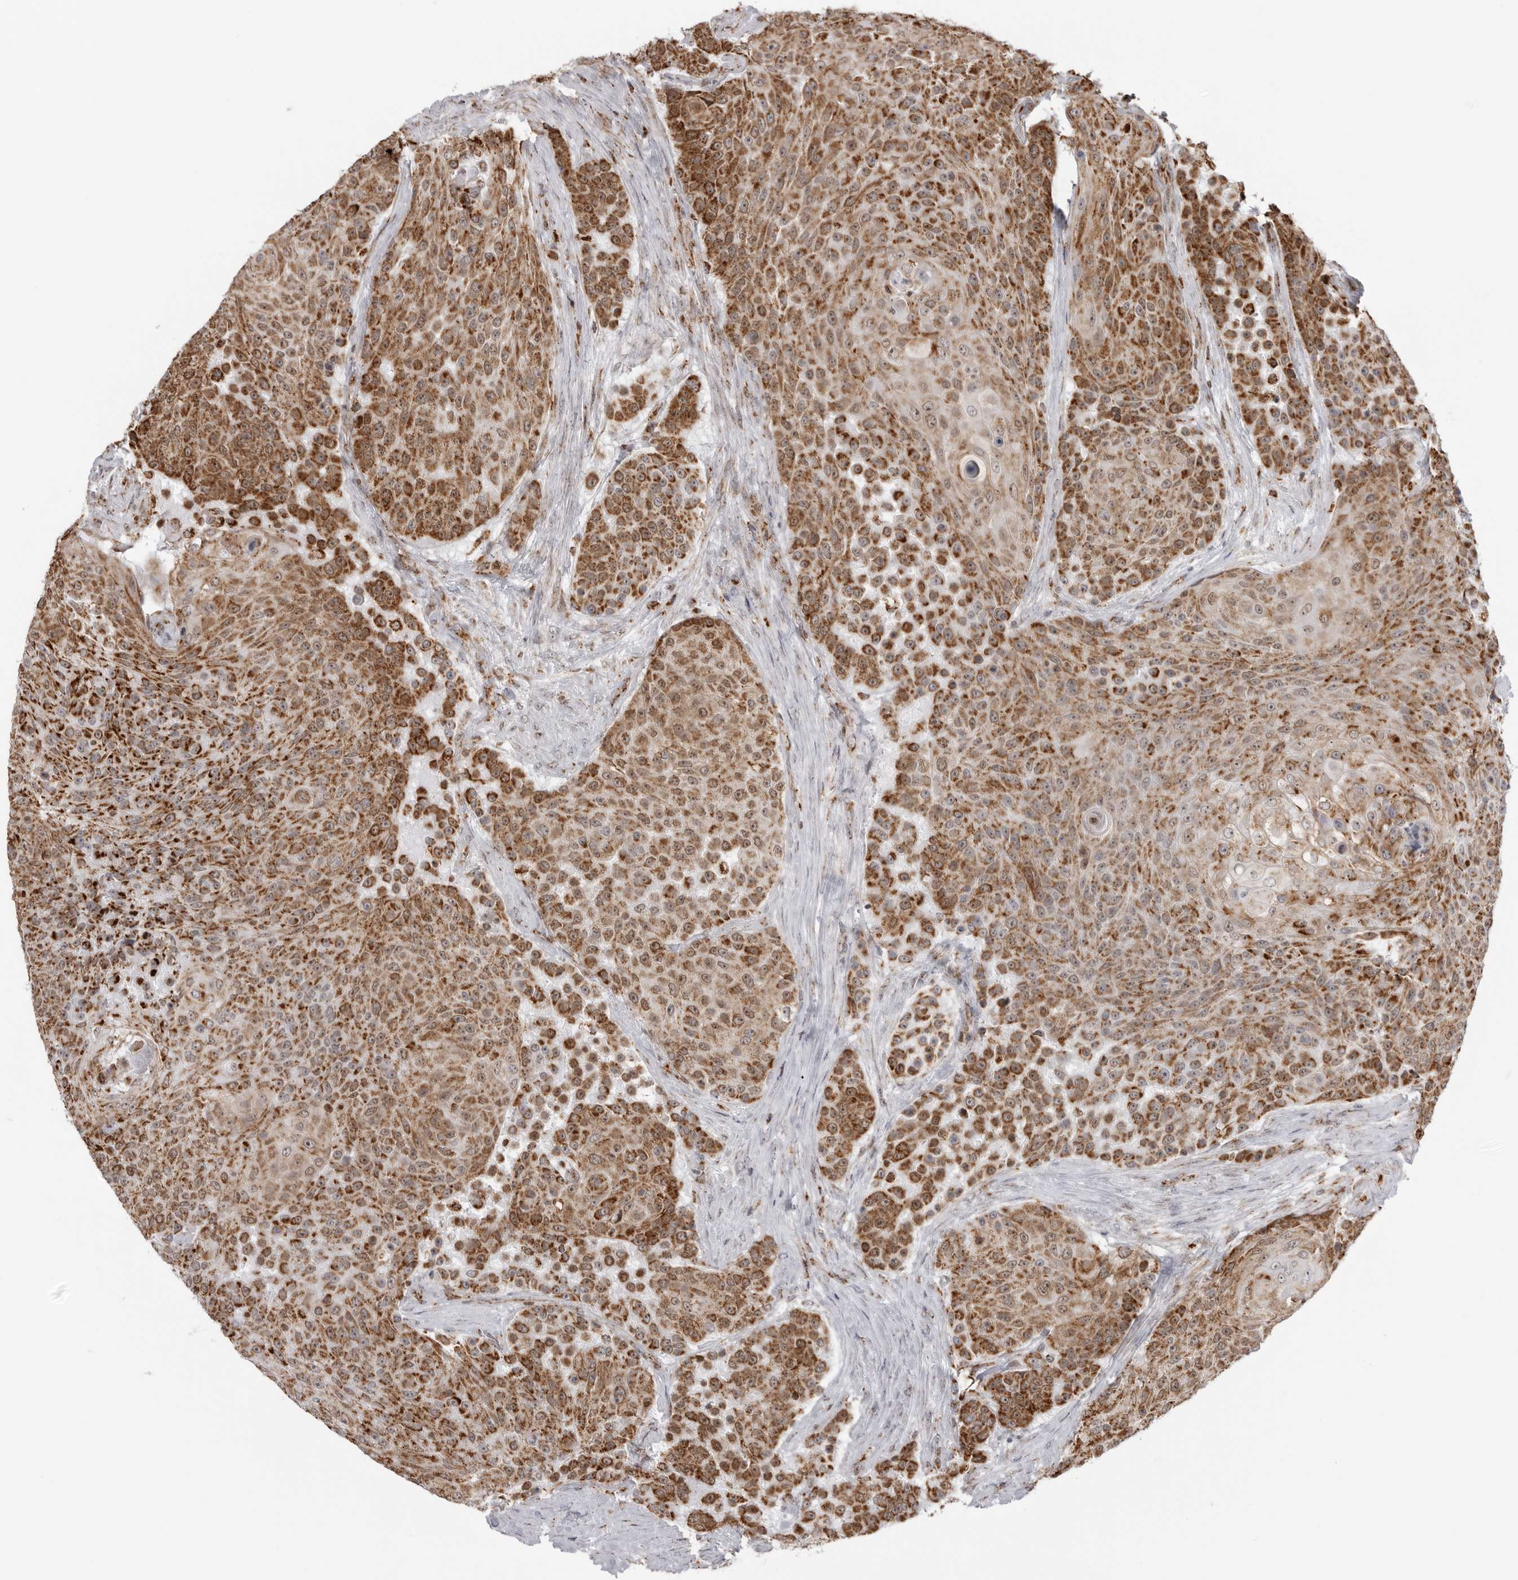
{"staining": {"intensity": "strong", "quantity": ">75%", "location": "cytoplasmic/membranous"}, "tissue": "urothelial cancer", "cell_type": "Tumor cells", "image_type": "cancer", "snomed": [{"axis": "morphology", "description": "Urothelial carcinoma, High grade"}, {"axis": "topography", "description": "Urinary bladder"}], "caption": "Tumor cells reveal high levels of strong cytoplasmic/membranous staining in approximately >75% of cells in urothelial cancer.", "gene": "COX5A", "patient": {"sex": "female", "age": 63}}